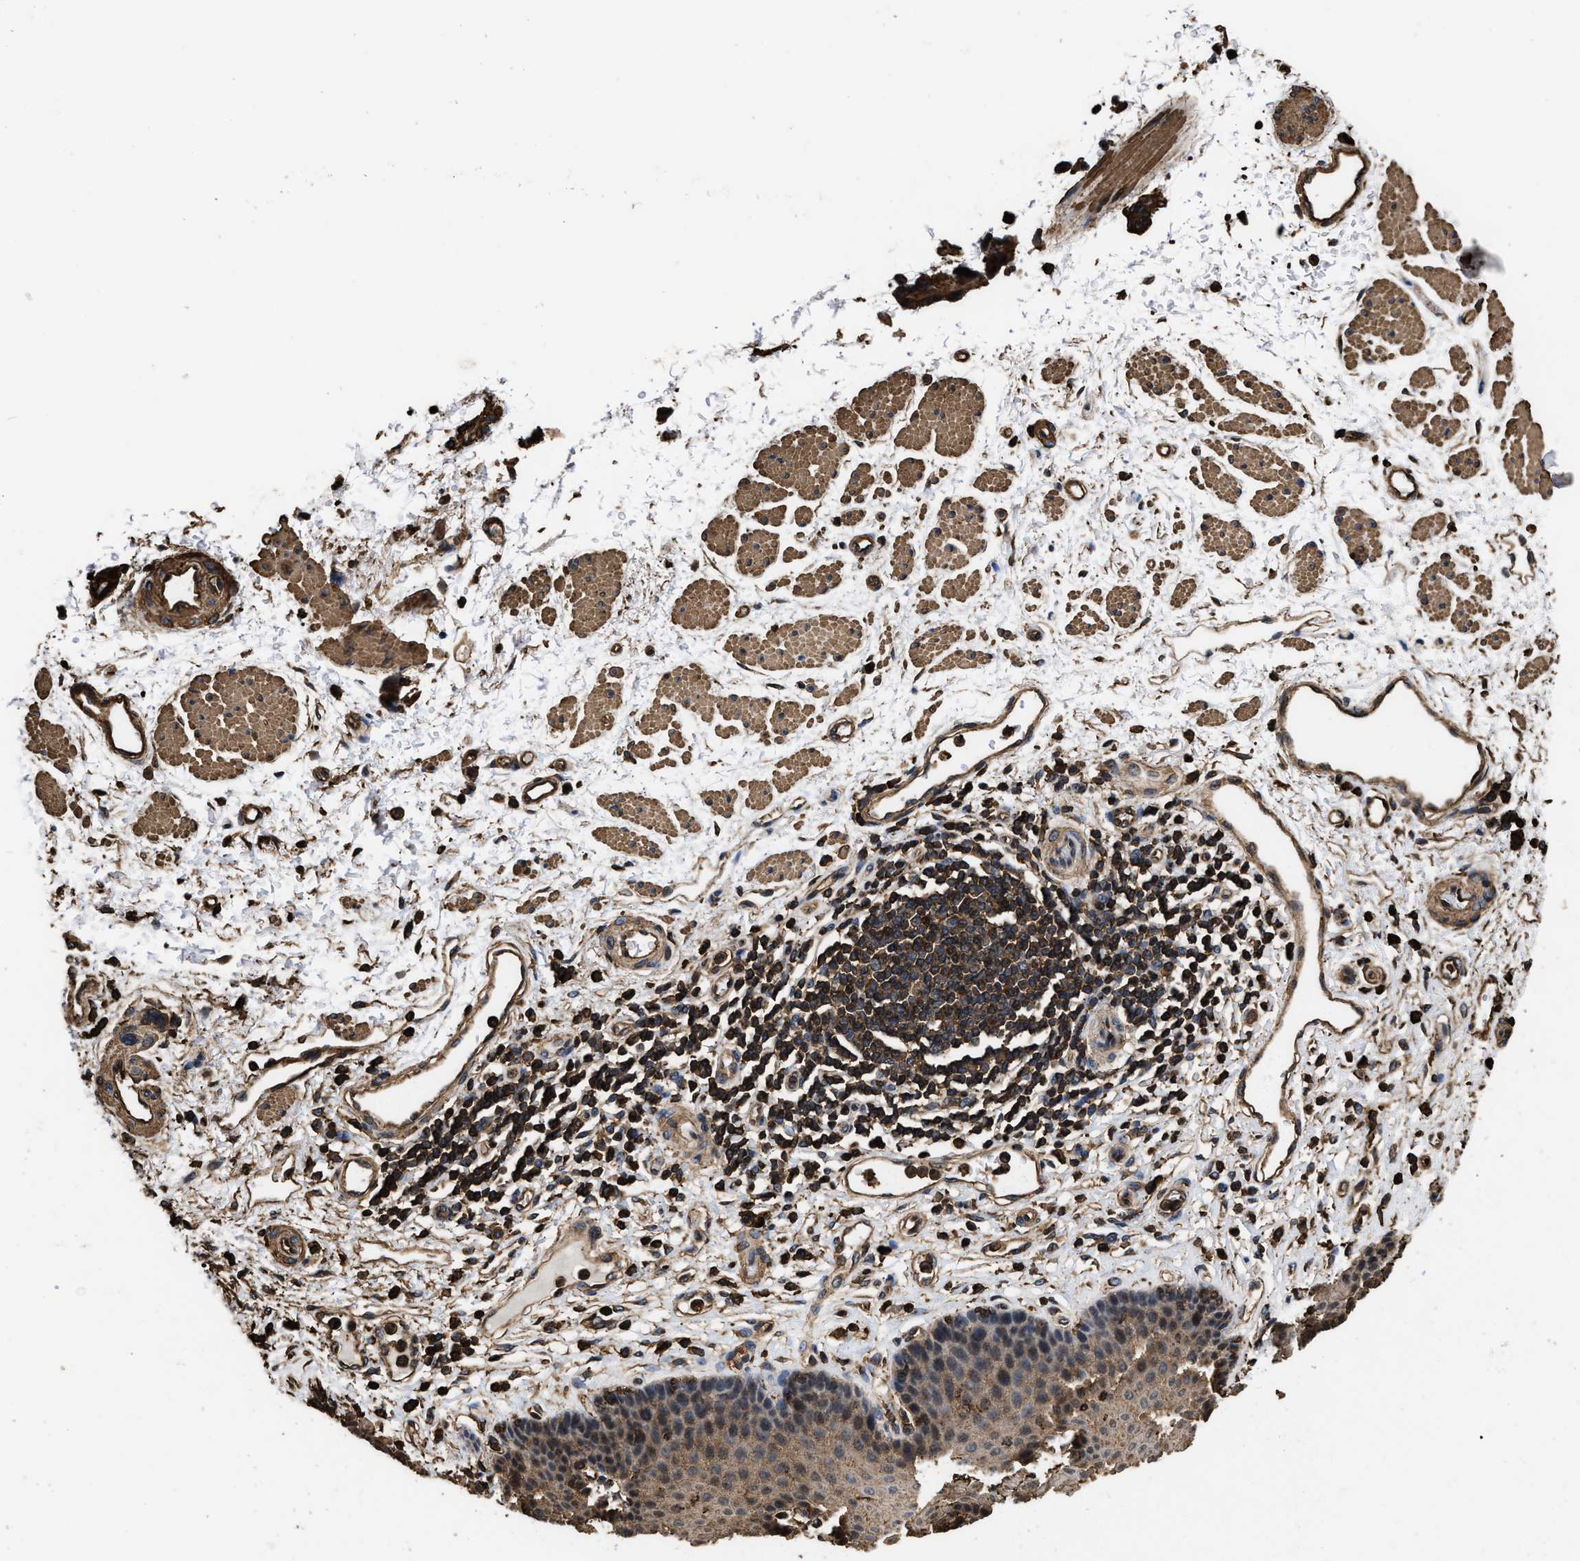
{"staining": {"intensity": "weak", "quantity": "25%-75%", "location": "cytoplasmic/membranous"}, "tissue": "esophagus", "cell_type": "Squamous epithelial cells", "image_type": "normal", "snomed": [{"axis": "morphology", "description": "Normal tissue, NOS"}, {"axis": "topography", "description": "Esophagus"}], "caption": "The micrograph exhibits a brown stain indicating the presence of a protein in the cytoplasmic/membranous of squamous epithelial cells in esophagus.", "gene": "KBTBD2", "patient": {"sex": "male", "age": 54}}